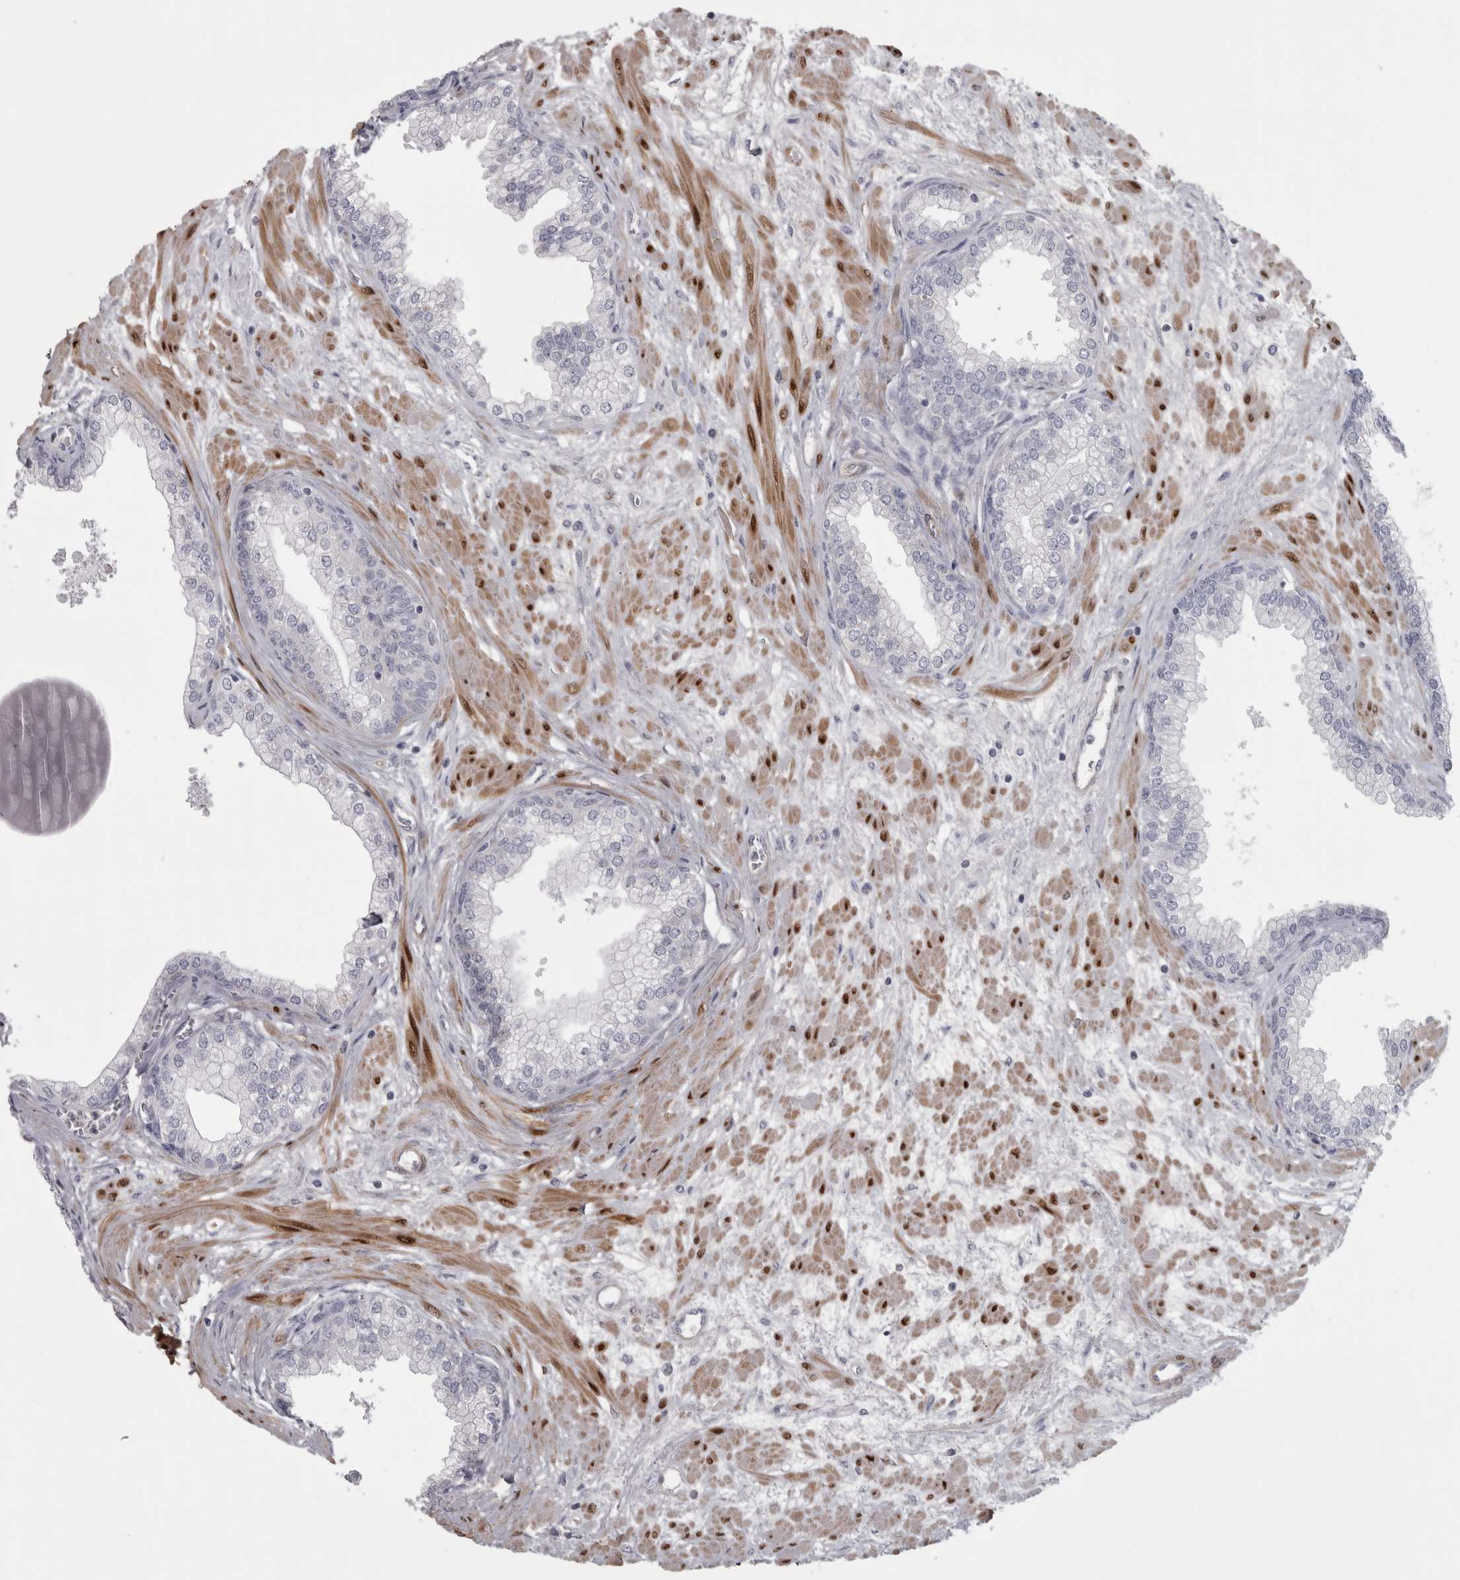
{"staining": {"intensity": "negative", "quantity": "none", "location": "none"}, "tissue": "prostate", "cell_type": "Glandular cells", "image_type": "normal", "snomed": [{"axis": "morphology", "description": "Normal tissue, NOS"}, {"axis": "morphology", "description": "Urothelial carcinoma, Low grade"}, {"axis": "topography", "description": "Urinary bladder"}, {"axis": "topography", "description": "Prostate"}], "caption": "Glandular cells are negative for brown protein staining in benign prostate. The staining is performed using DAB (3,3'-diaminobenzidine) brown chromogen with nuclei counter-stained in using hematoxylin.", "gene": "PPP1R12B", "patient": {"sex": "male", "age": 60}}